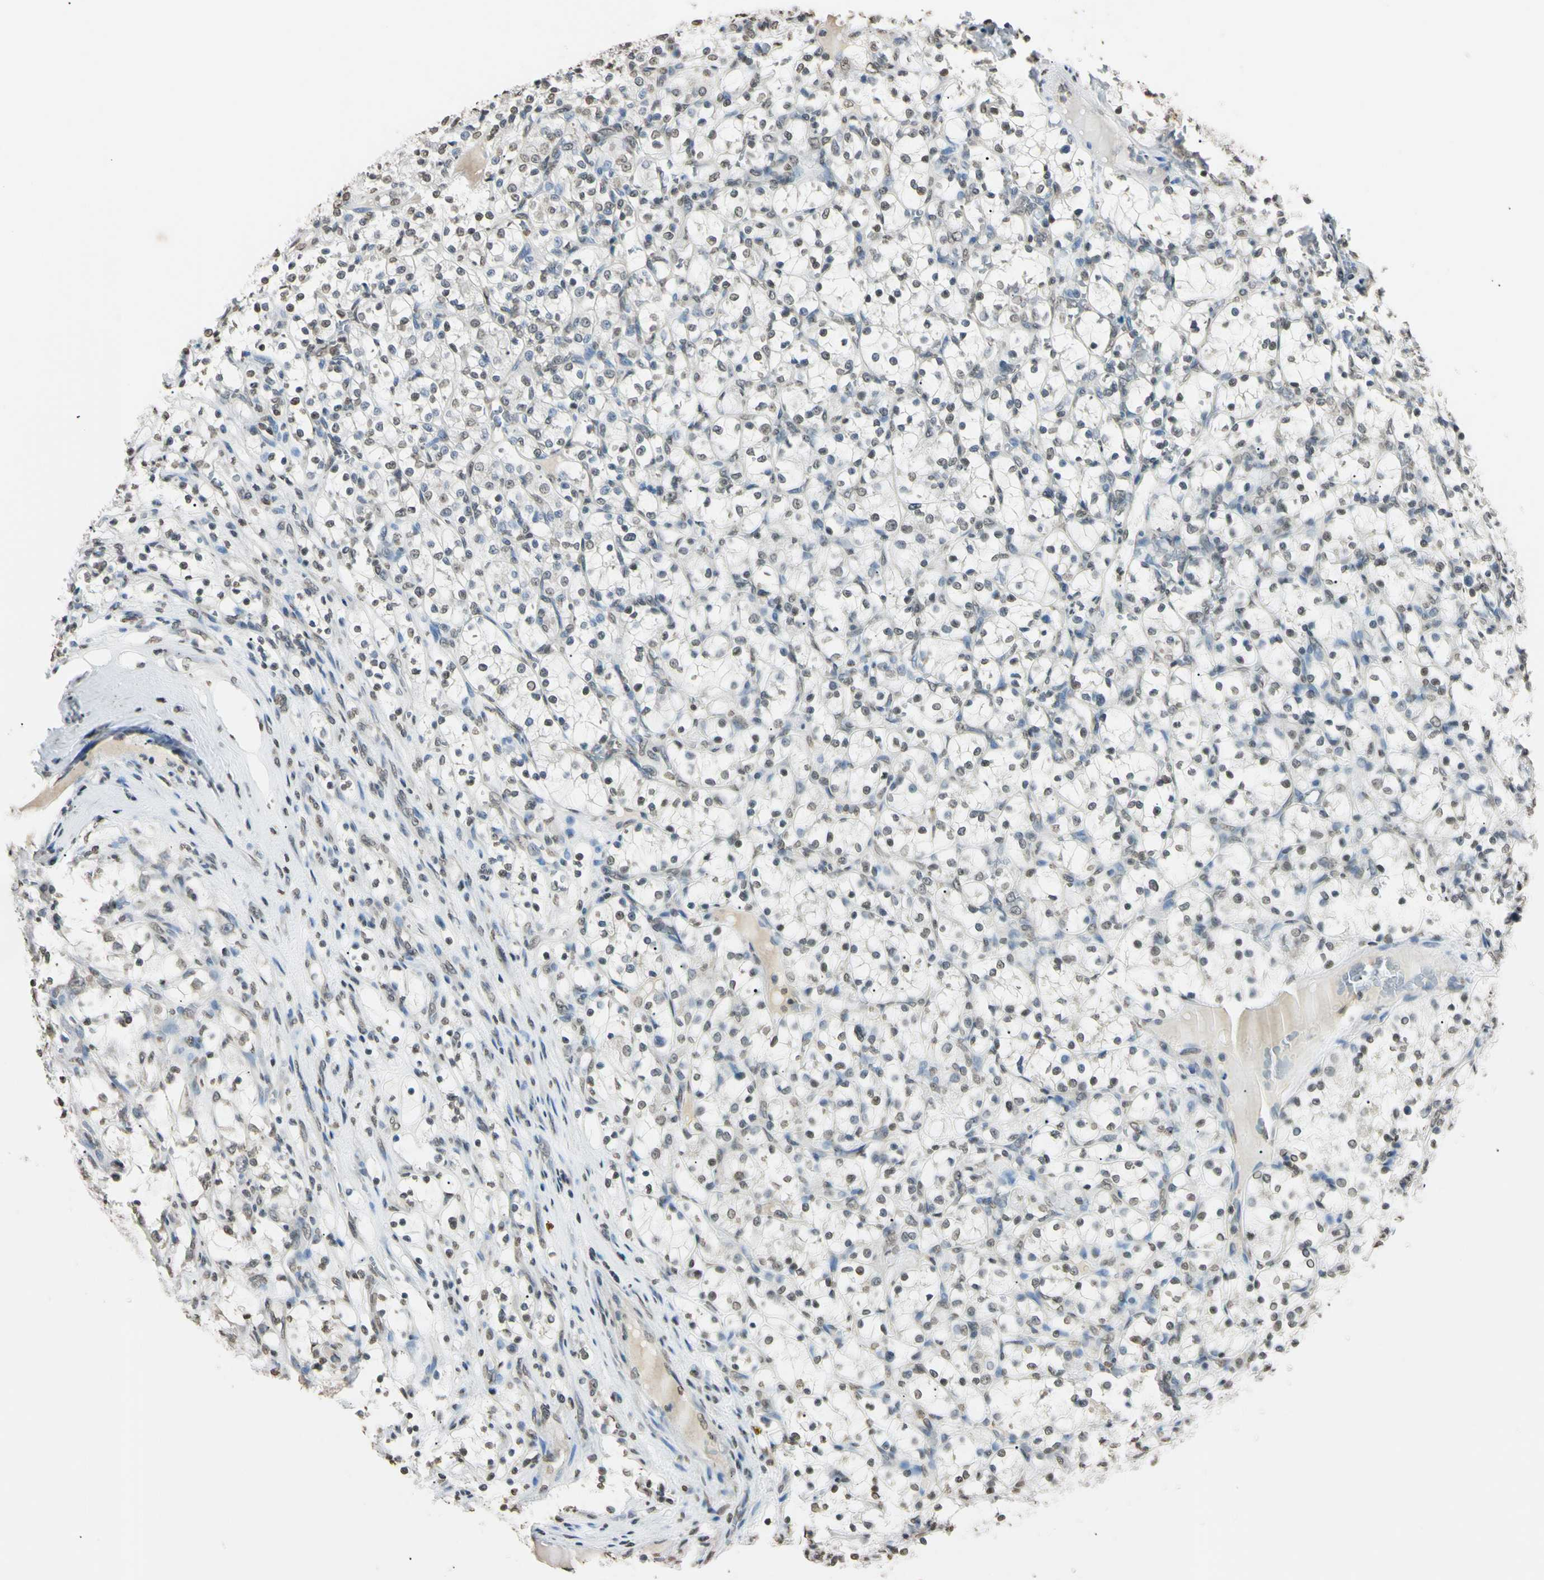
{"staining": {"intensity": "weak", "quantity": "25%-75%", "location": "nuclear"}, "tissue": "renal cancer", "cell_type": "Tumor cells", "image_type": "cancer", "snomed": [{"axis": "morphology", "description": "Adenocarcinoma, NOS"}, {"axis": "topography", "description": "Kidney"}], "caption": "This histopathology image shows renal adenocarcinoma stained with immunohistochemistry (IHC) to label a protein in brown. The nuclear of tumor cells show weak positivity for the protein. Nuclei are counter-stained blue.", "gene": "CDC45", "patient": {"sex": "female", "age": 69}}